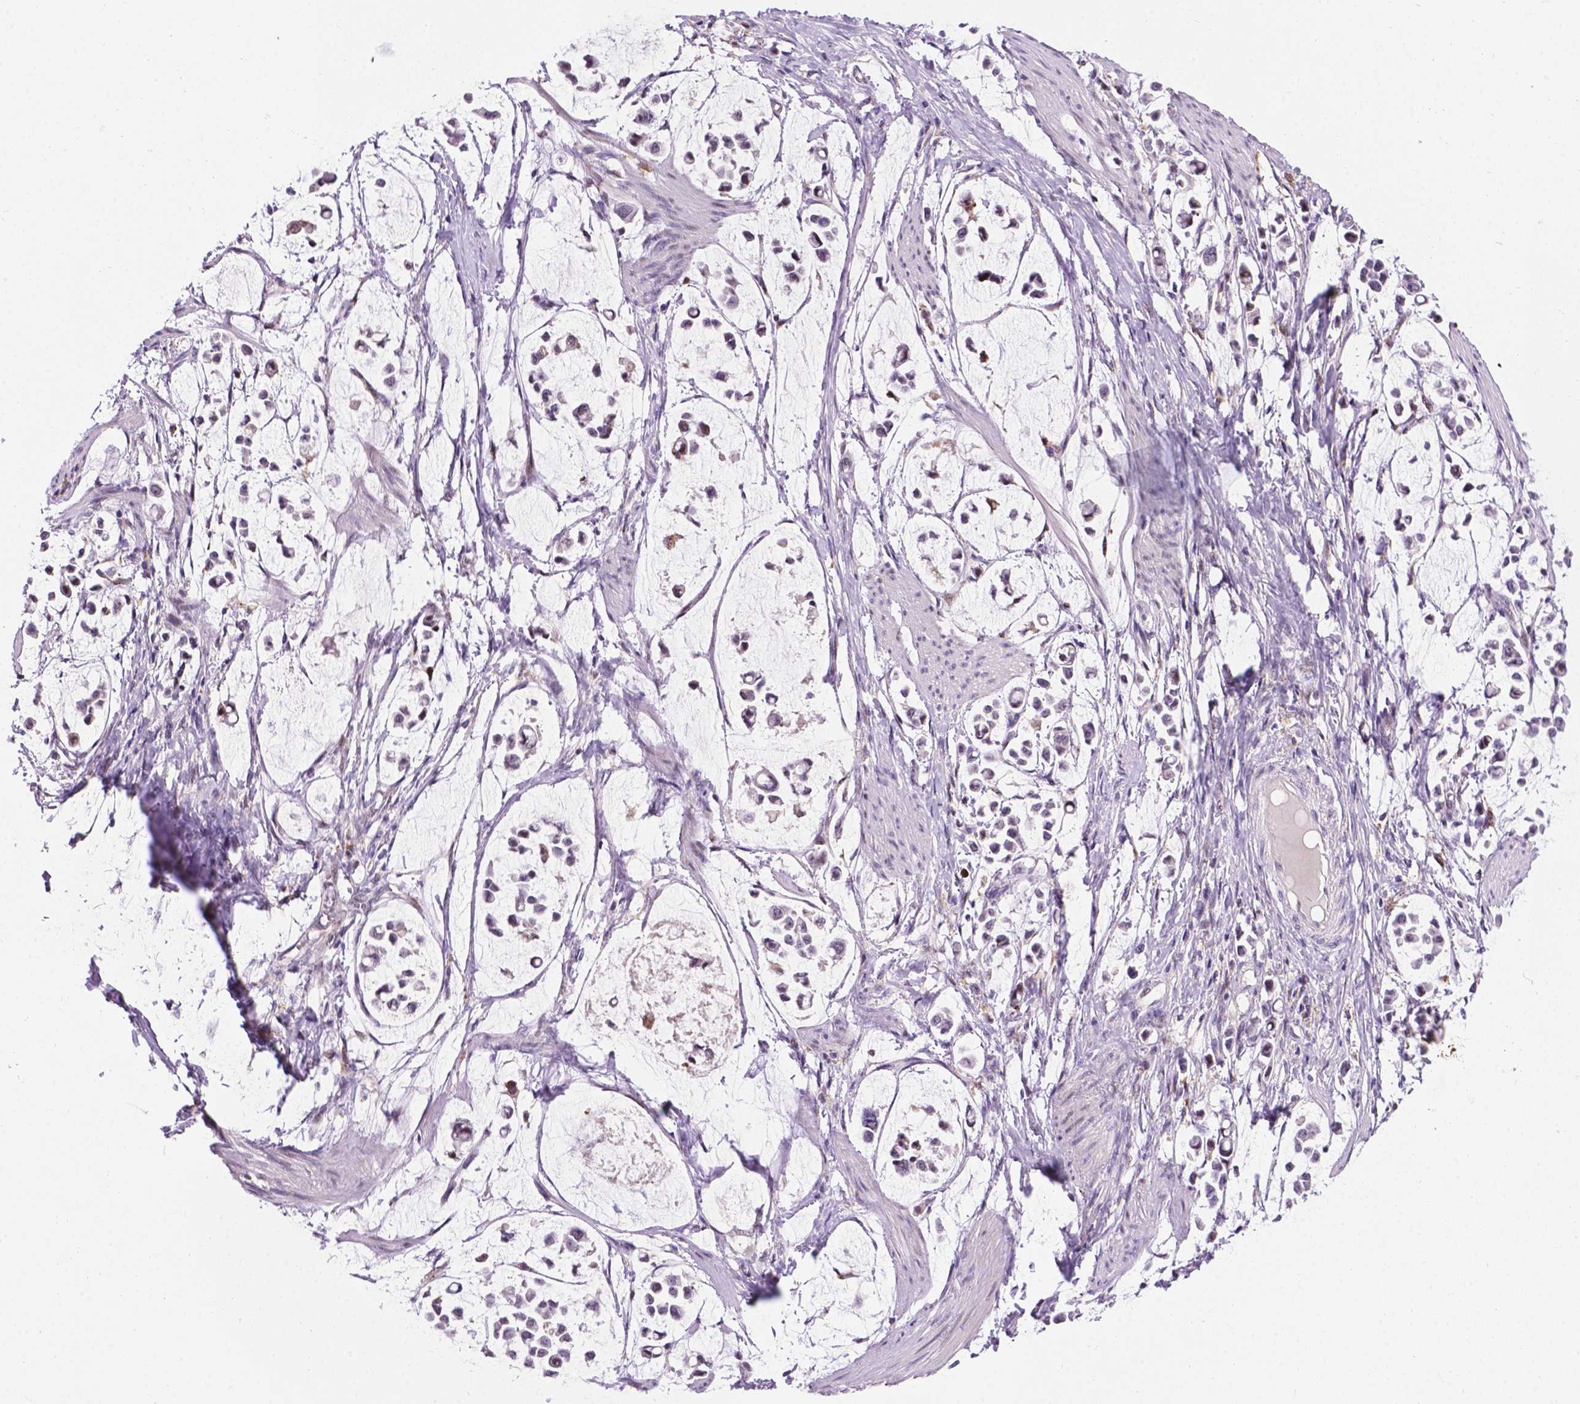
{"staining": {"intensity": "negative", "quantity": "none", "location": "none"}, "tissue": "stomach cancer", "cell_type": "Tumor cells", "image_type": "cancer", "snomed": [{"axis": "morphology", "description": "Adenocarcinoma, NOS"}, {"axis": "topography", "description": "Stomach"}], "caption": "Immunohistochemical staining of human stomach cancer (adenocarcinoma) exhibits no significant staining in tumor cells.", "gene": "SMAD3", "patient": {"sex": "male", "age": 82}}